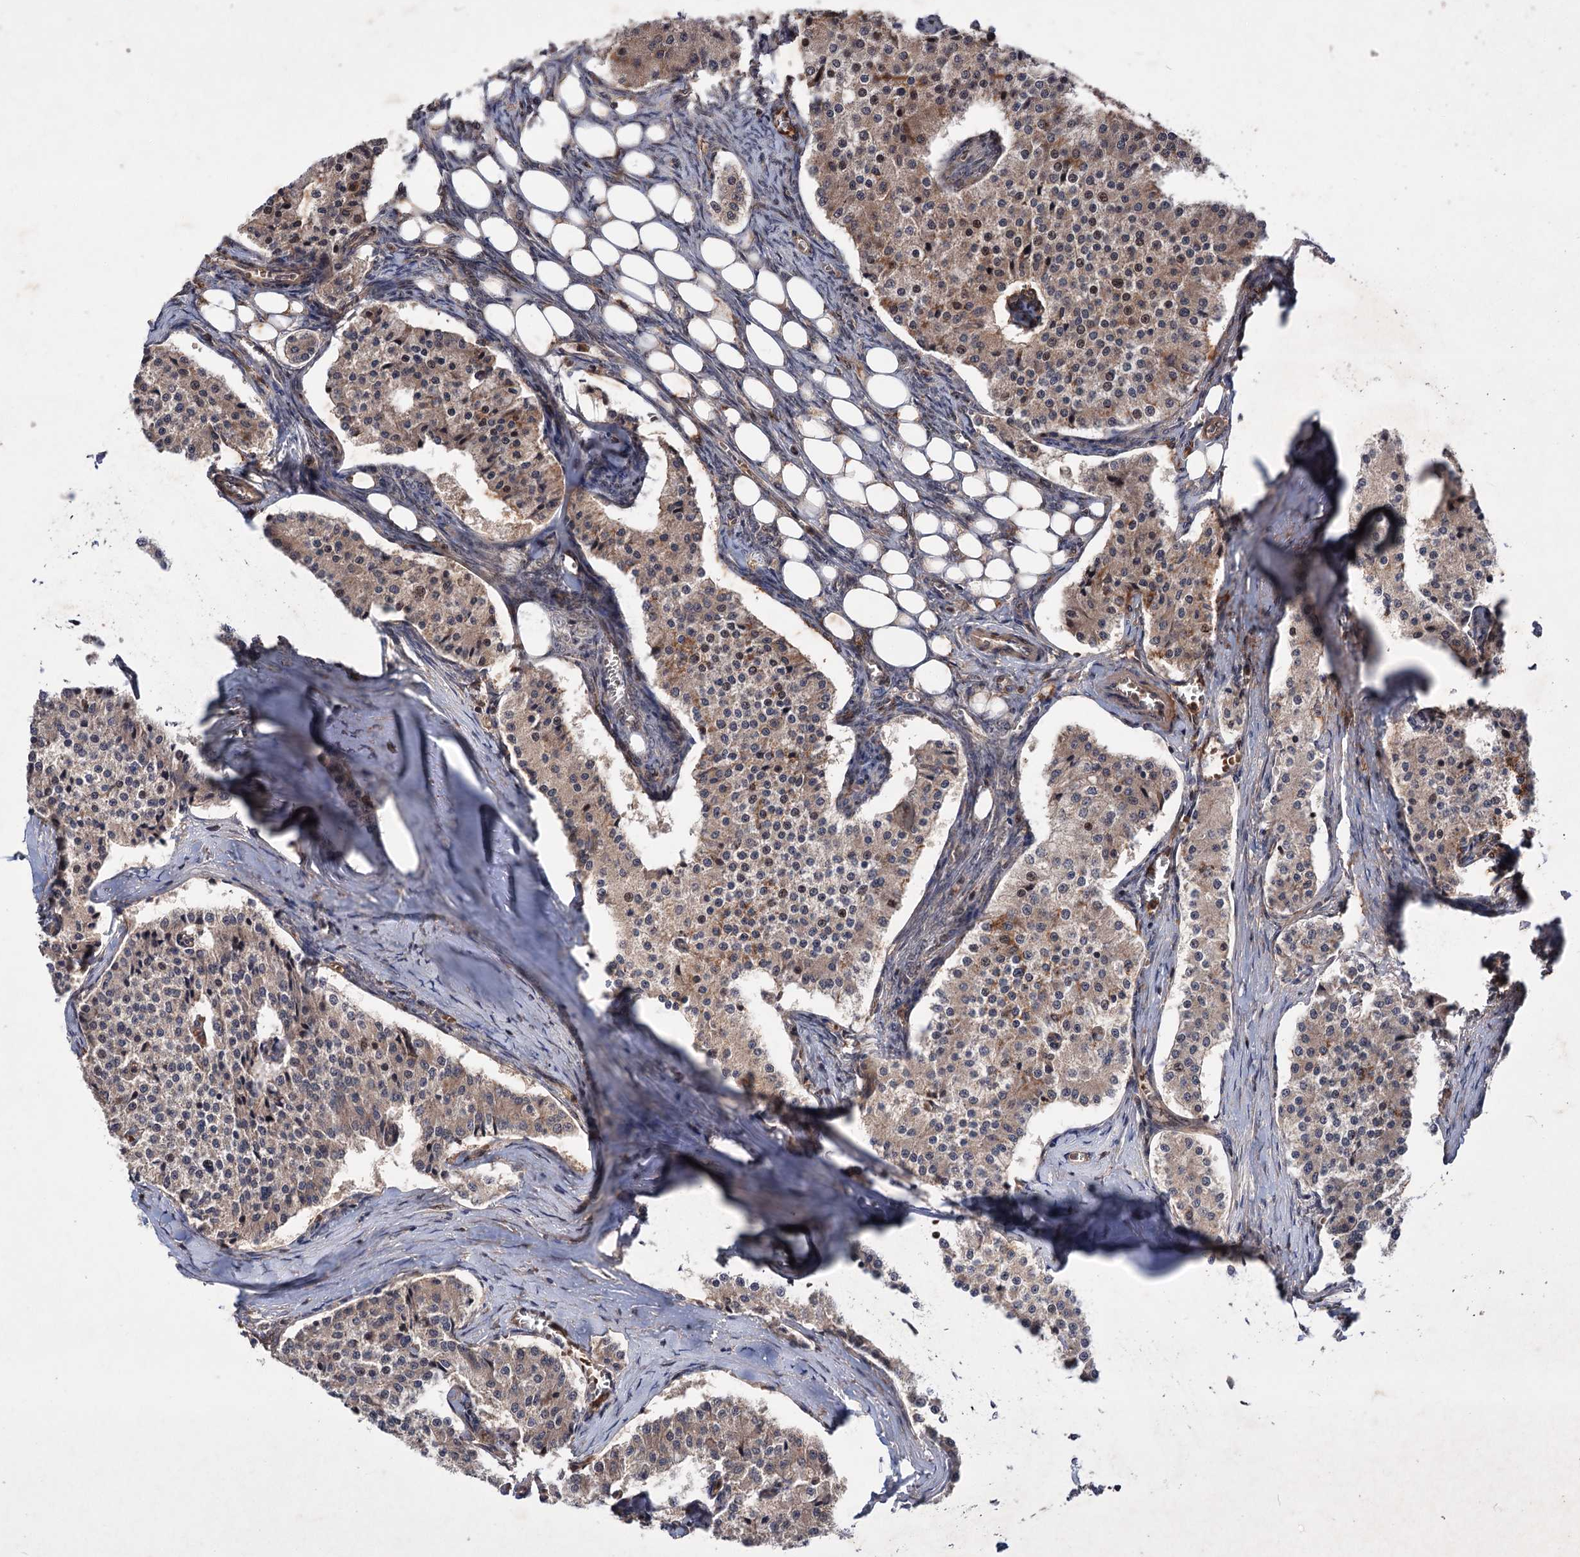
{"staining": {"intensity": "moderate", "quantity": "25%-75%", "location": "cytoplasmic/membranous,nuclear"}, "tissue": "carcinoid", "cell_type": "Tumor cells", "image_type": "cancer", "snomed": [{"axis": "morphology", "description": "Carcinoid, malignant, NOS"}, {"axis": "topography", "description": "Colon"}], "caption": "This micrograph exhibits immunohistochemistry (IHC) staining of carcinoid, with medium moderate cytoplasmic/membranous and nuclear positivity in about 25%-75% of tumor cells.", "gene": "ADK", "patient": {"sex": "female", "age": 52}}